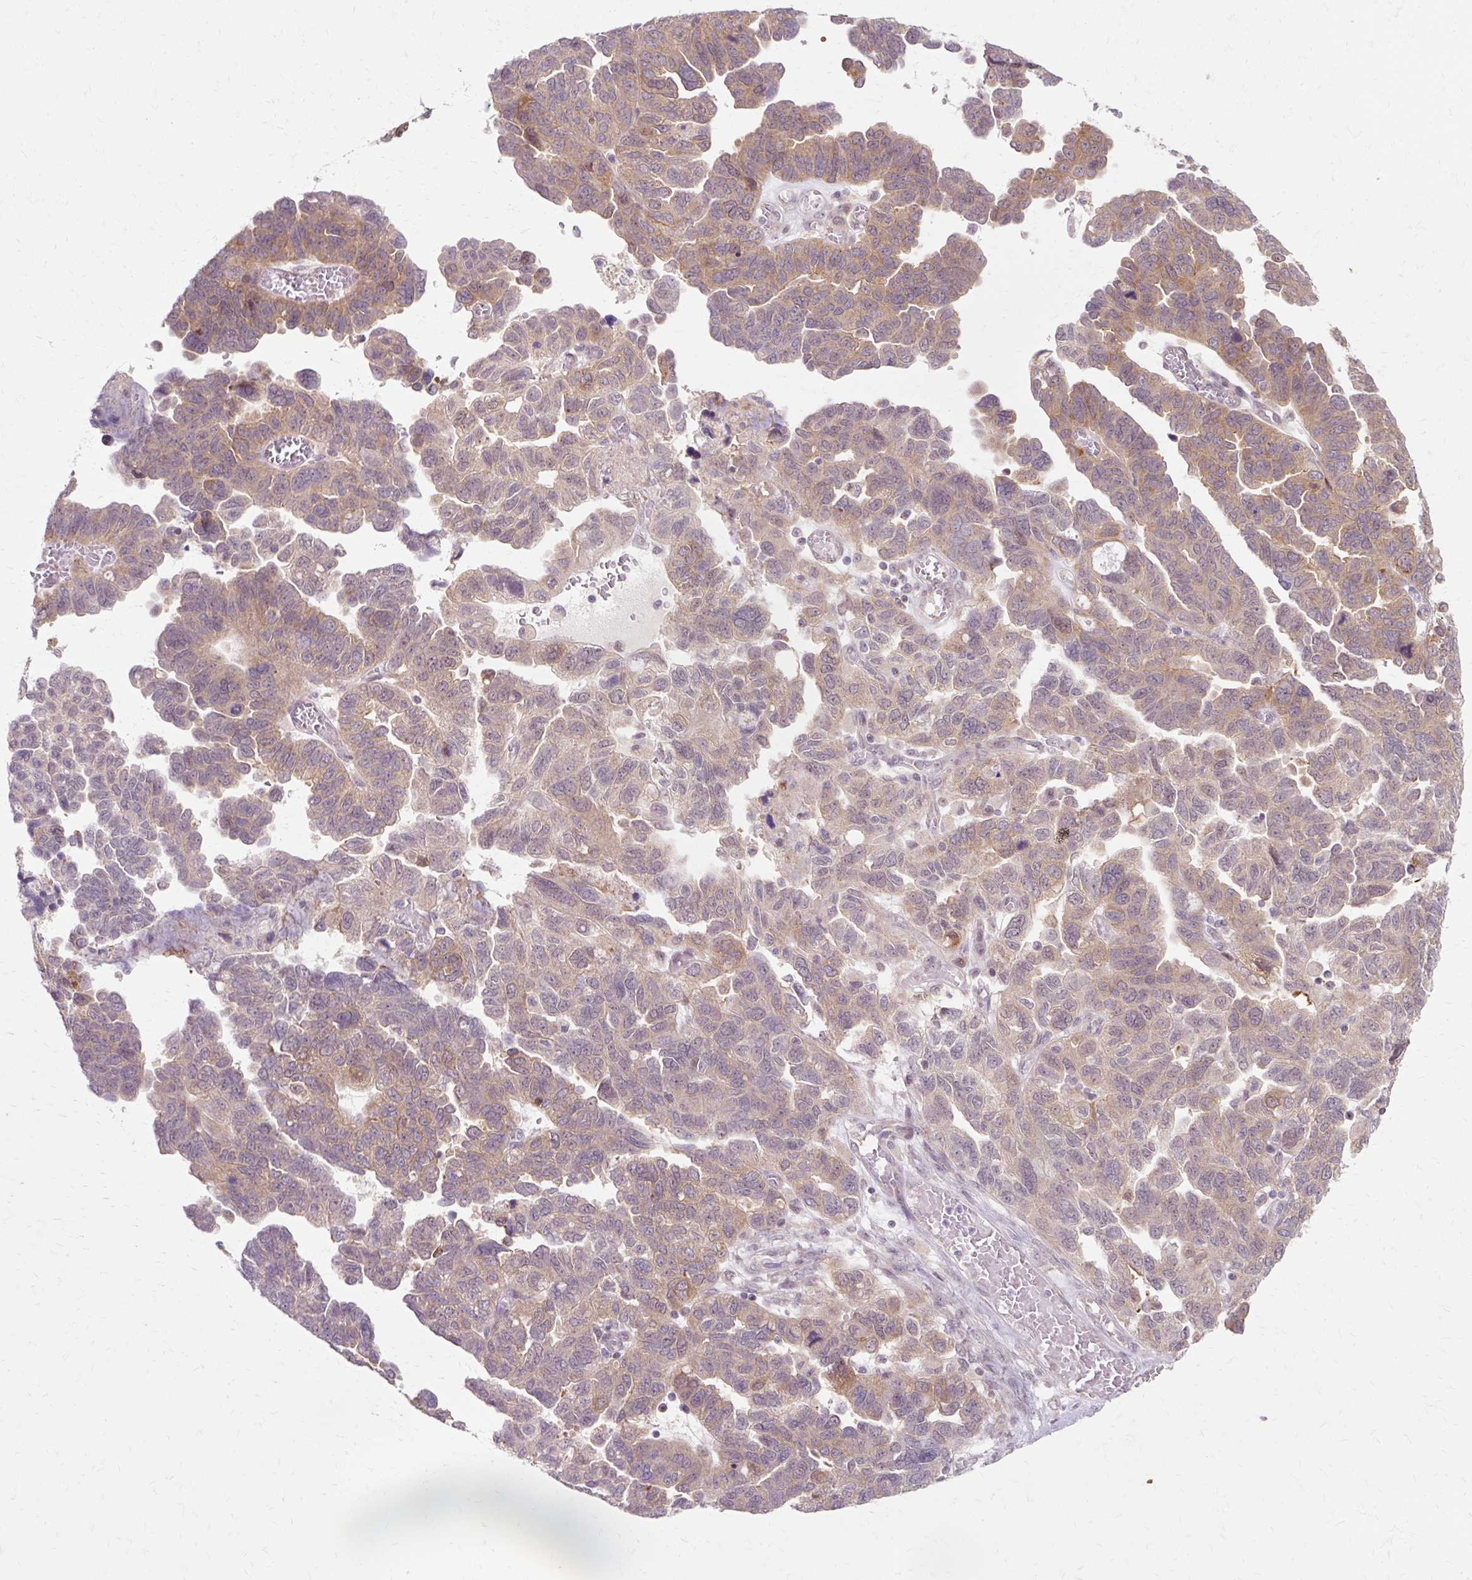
{"staining": {"intensity": "moderate", "quantity": ">75%", "location": "cytoplasmic/membranous"}, "tissue": "ovarian cancer", "cell_type": "Tumor cells", "image_type": "cancer", "snomed": [{"axis": "morphology", "description": "Cystadenocarcinoma, serous, NOS"}, {"axis": "topography", "description": "Ovary"}], "caption": "Protein analysis of serous cystadenocarcinoma (ovarian) tissue displays moderate cytoplasmic/membranous staining in approximately >75% of tumor cells. The protein is stained brown, and the nuclei are stained in blue (DAB IHC with brightfield microscopy, high magnification).", "gene": "GEMIN2", "patient": {"sex": "female", "age": 64}}